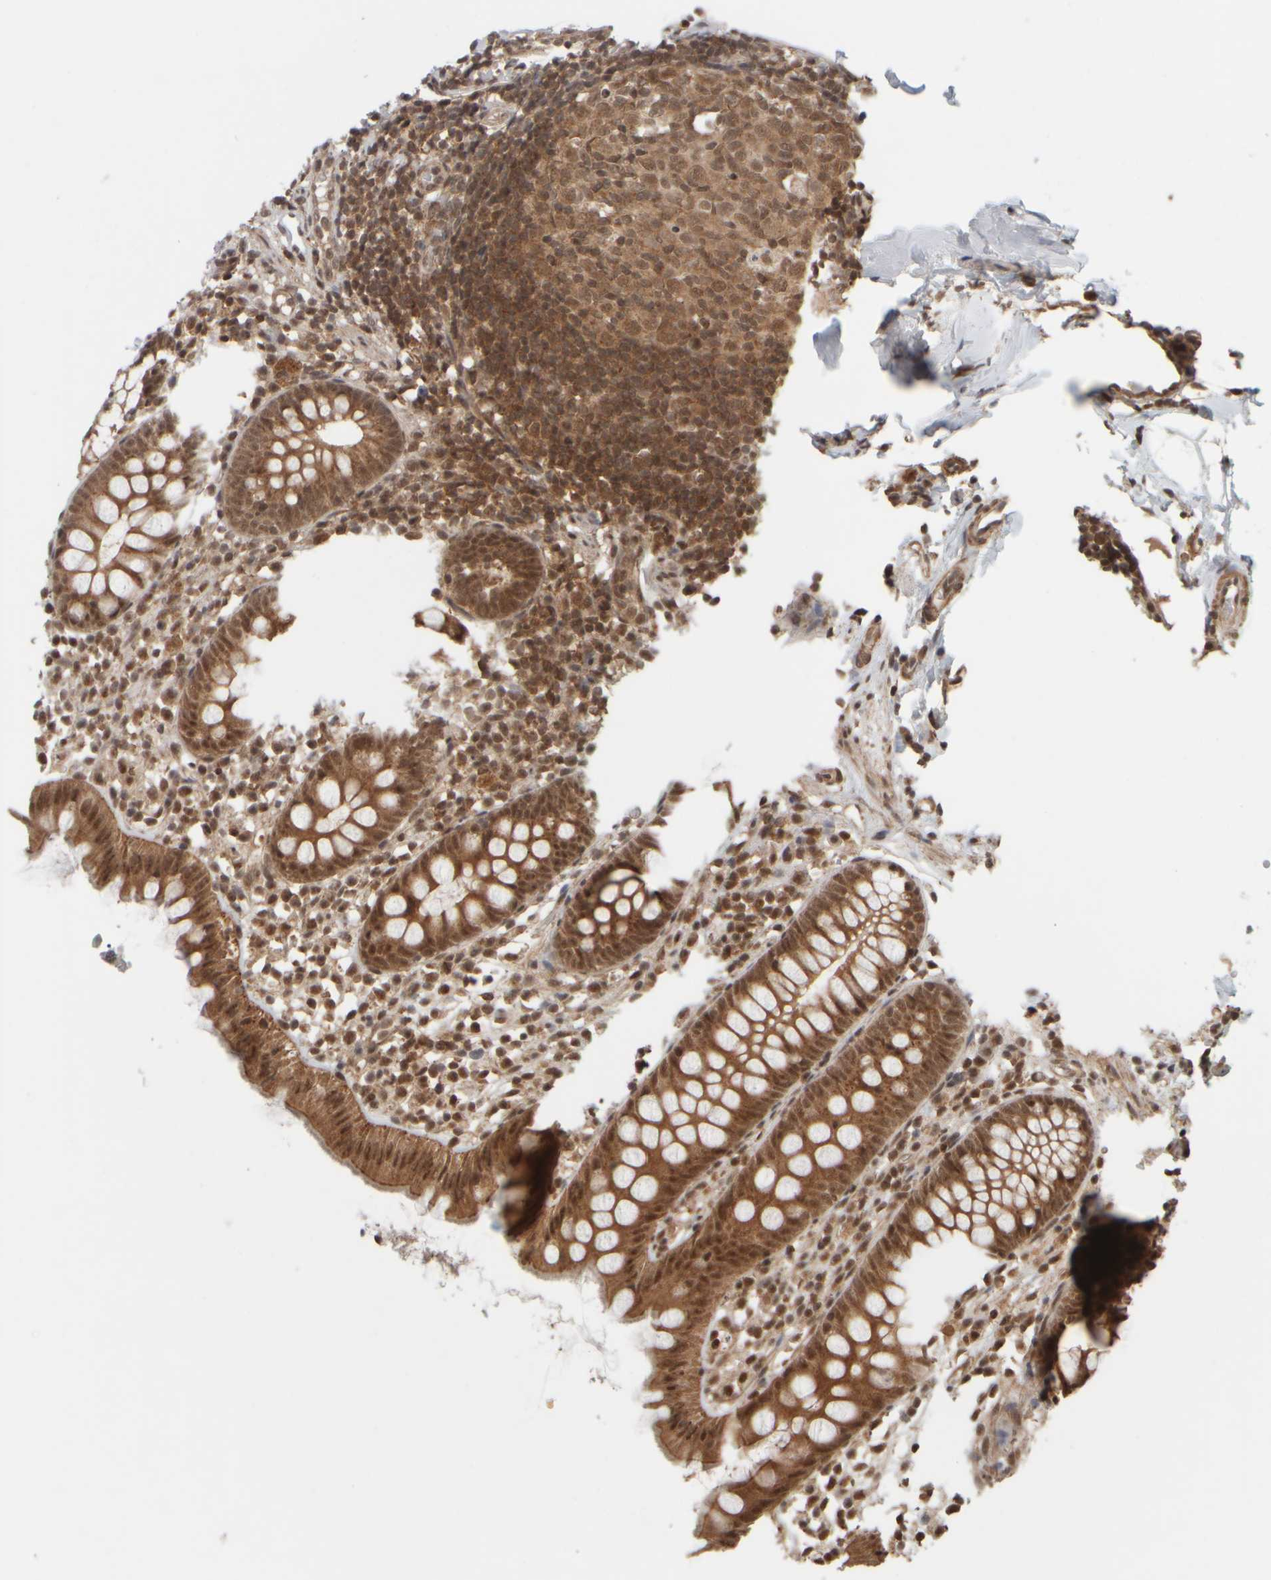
{"staining": {"intensity": "moderate", "quantity": ">75%", "location": "cytoplasmic/membranous,nuclear"}, "tissue": "appendix", "cell_type": "Glandular cells", "image_type": "normal", "snomed": [{"axis": "morphology", "description": "Normal tissue, NOS"}, {"axis": "topography", "description": "Appendix"}], "caption": "Appendix was stained to show a protein in brown. There is medium levels of moderate cytoplasmic/membranous,nuclear expression in about >75% of glandular cells. (Stains: DAB (3,3'-diaminobenzidine) in brown, nuclei in blue, Microscopy: brightfield microscopy at high magnification).", "gene": "SYNRG", "patient": {"sex": "female", "age": 20}}